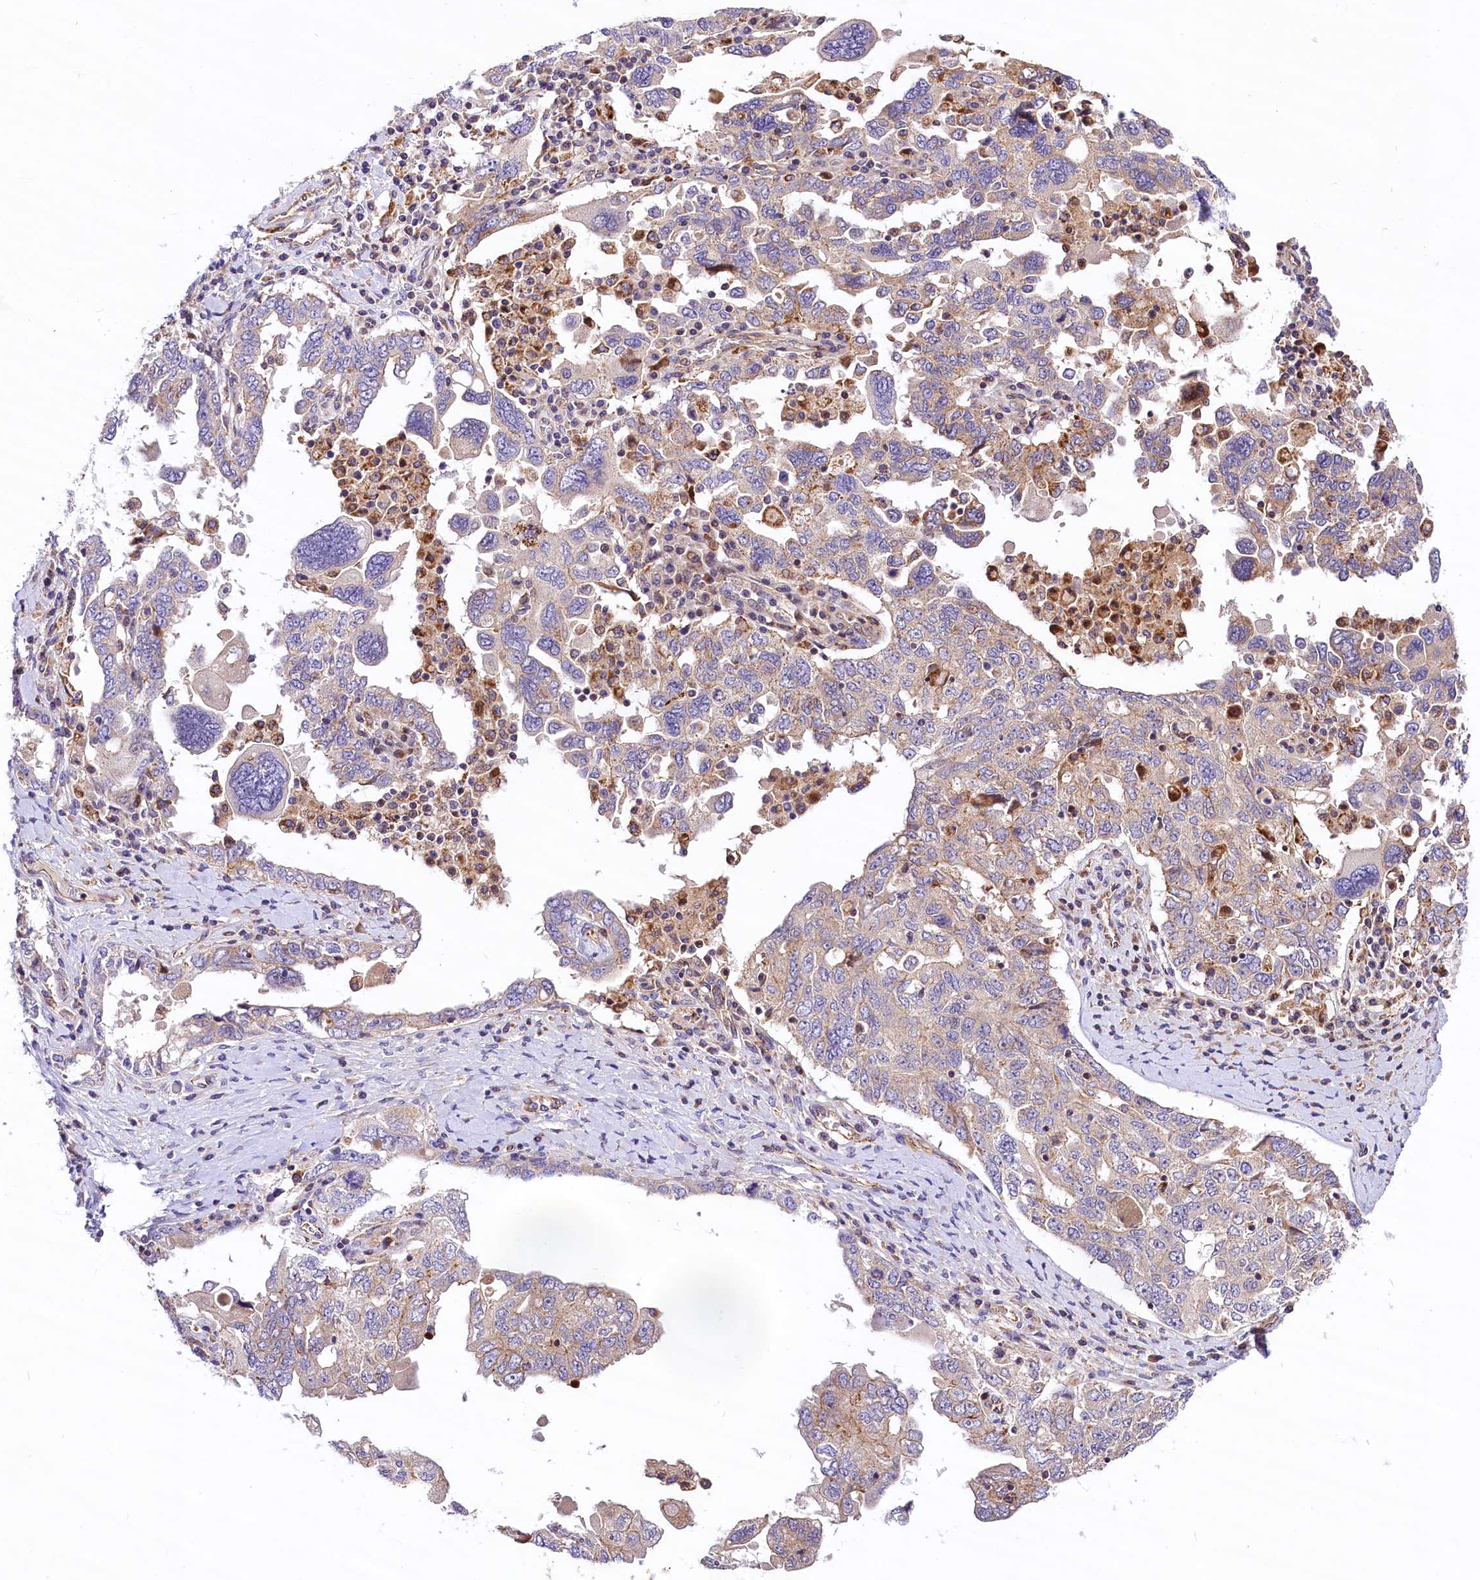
{"staining": {"intensity": "moderate", "quantity": "<25%", "location": "cytoplasmic/membranous"}, "tissue": "ovarian cancer", "cell_type": "Tumor cells", "image_type": "cancer", "snomed": [{"axis": "morphology", "description": "Carcinoma, endometroid"}, {"axis": "topography", "description": "Ovary"}], "caption": "Ovarian cancer (endometroid carcinoma) was stained to show a protein in brown. There is low levels of moderate cytoplasmic/membranous staining in approximately <25% of tumor cells.", "gene": "ARMC6", "patient": {"sex": "female", "age": 62}}